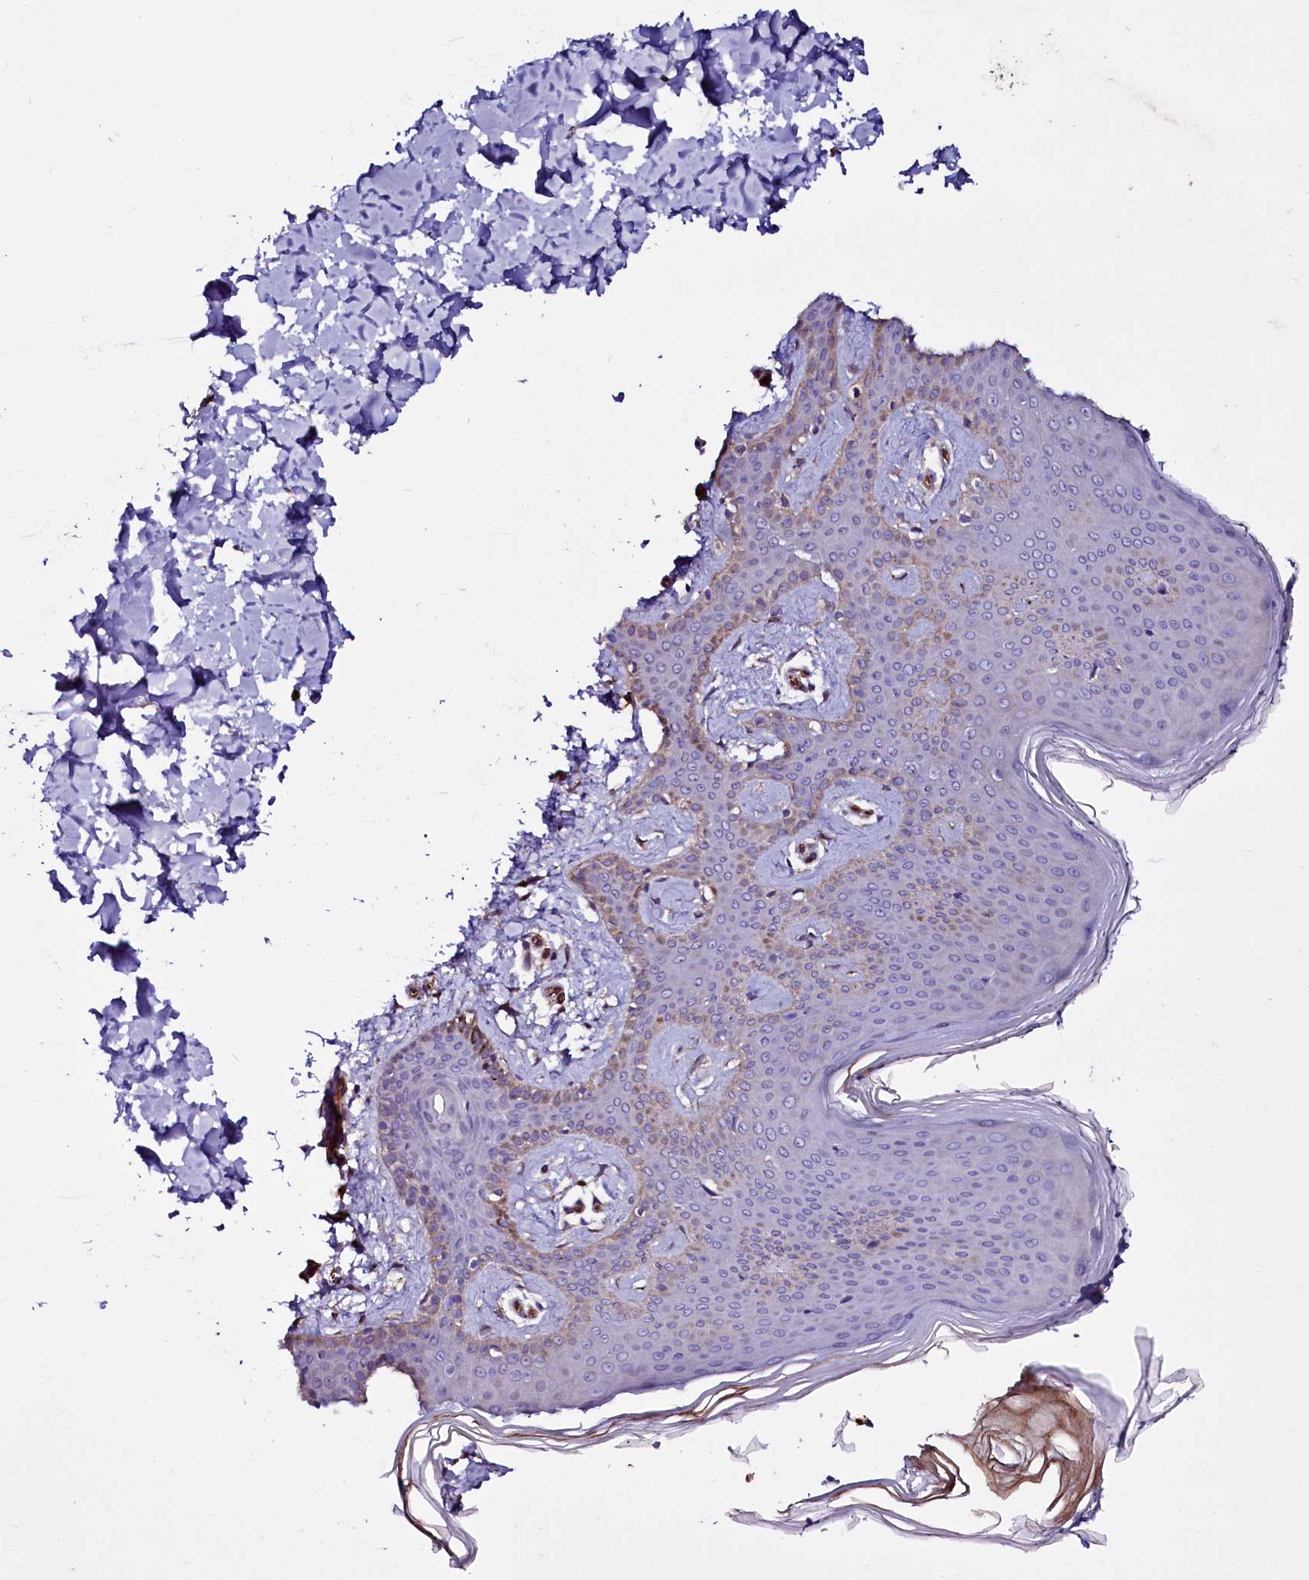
{"staining": {"intensity": "moderate", "quantity": ">75%", "location": "cytoplasmic/membranous"}, "tissue": "skin", "cell_type": "Fibroblasts", "image_type": "normal", "snomed": [{"axis": "morphology", "description": "Normal tissue, NOS"}, {"axis": "topography", "description": "Skin"}], "caption": "Brown immunohistochemical staining in unremarkable skin shows moderate cytoplasmic/membranous positivity in approximately >75% of fibroblasts.", "gene": "MEX3C", "patient": {"sex": "male", "age": 36}}